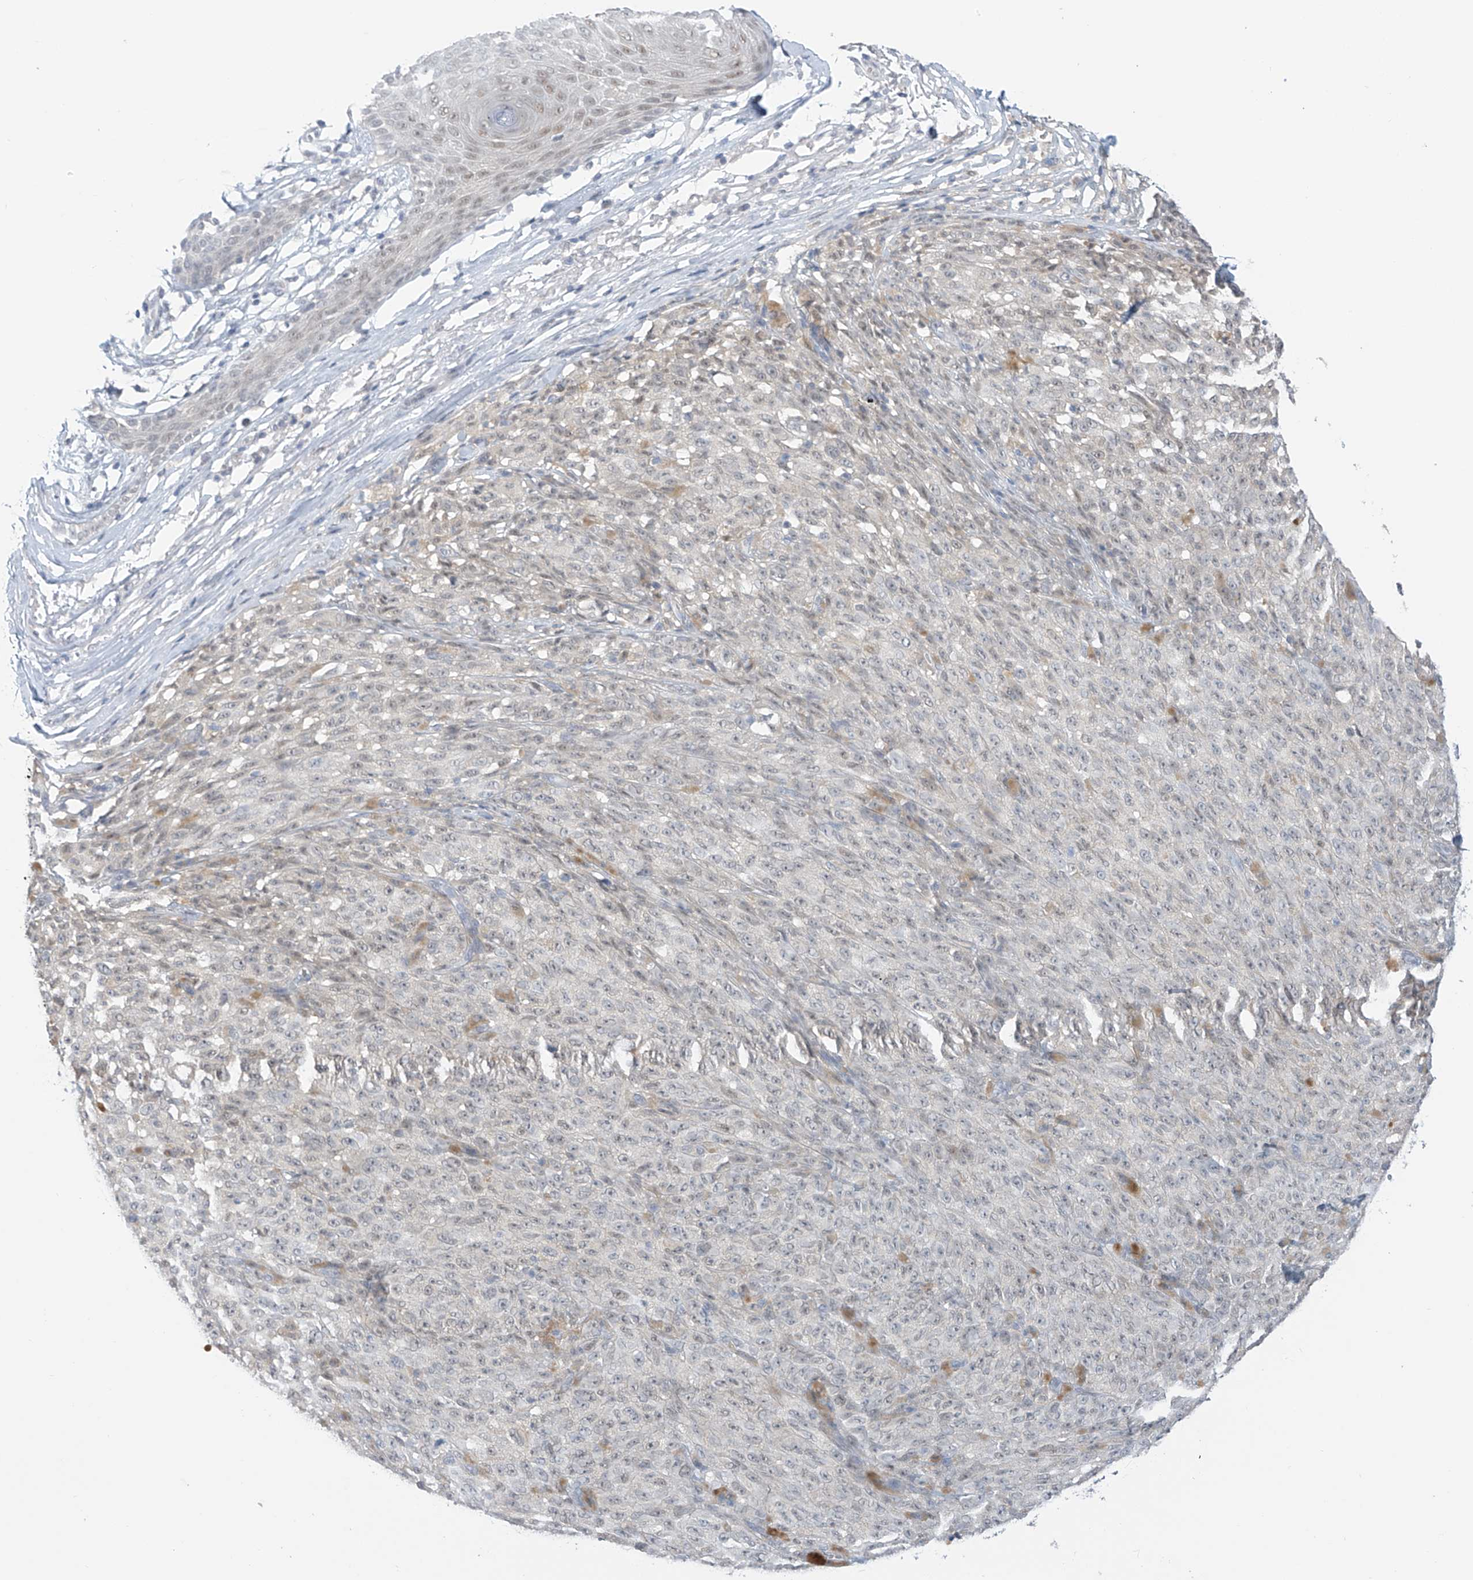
{"staining": {"intensity": "negative", "quantity": "none", "location": "none"}, "tissue": "melanoma", "cell_type": "Tumor cells", "image_type": "cancer", "snomed": [{"axis": "morphology", "description": "Malignant melanoma, NOS"}, {"axis": "topography", "description": "Skin"}], "caption": "An immunohistochemistry (IHC) image of melanoma is shown. There is no staining in tumor cells of melanoma. Brightfield microscopy of immunohistochemistry (IHC) stained with DAB (3,3'-diaminobenzidine) (brown) and hematoxylin (blue), captured at high magnification.", "gene": "APLF", "patient": {"sex": "female", "age": 82}}